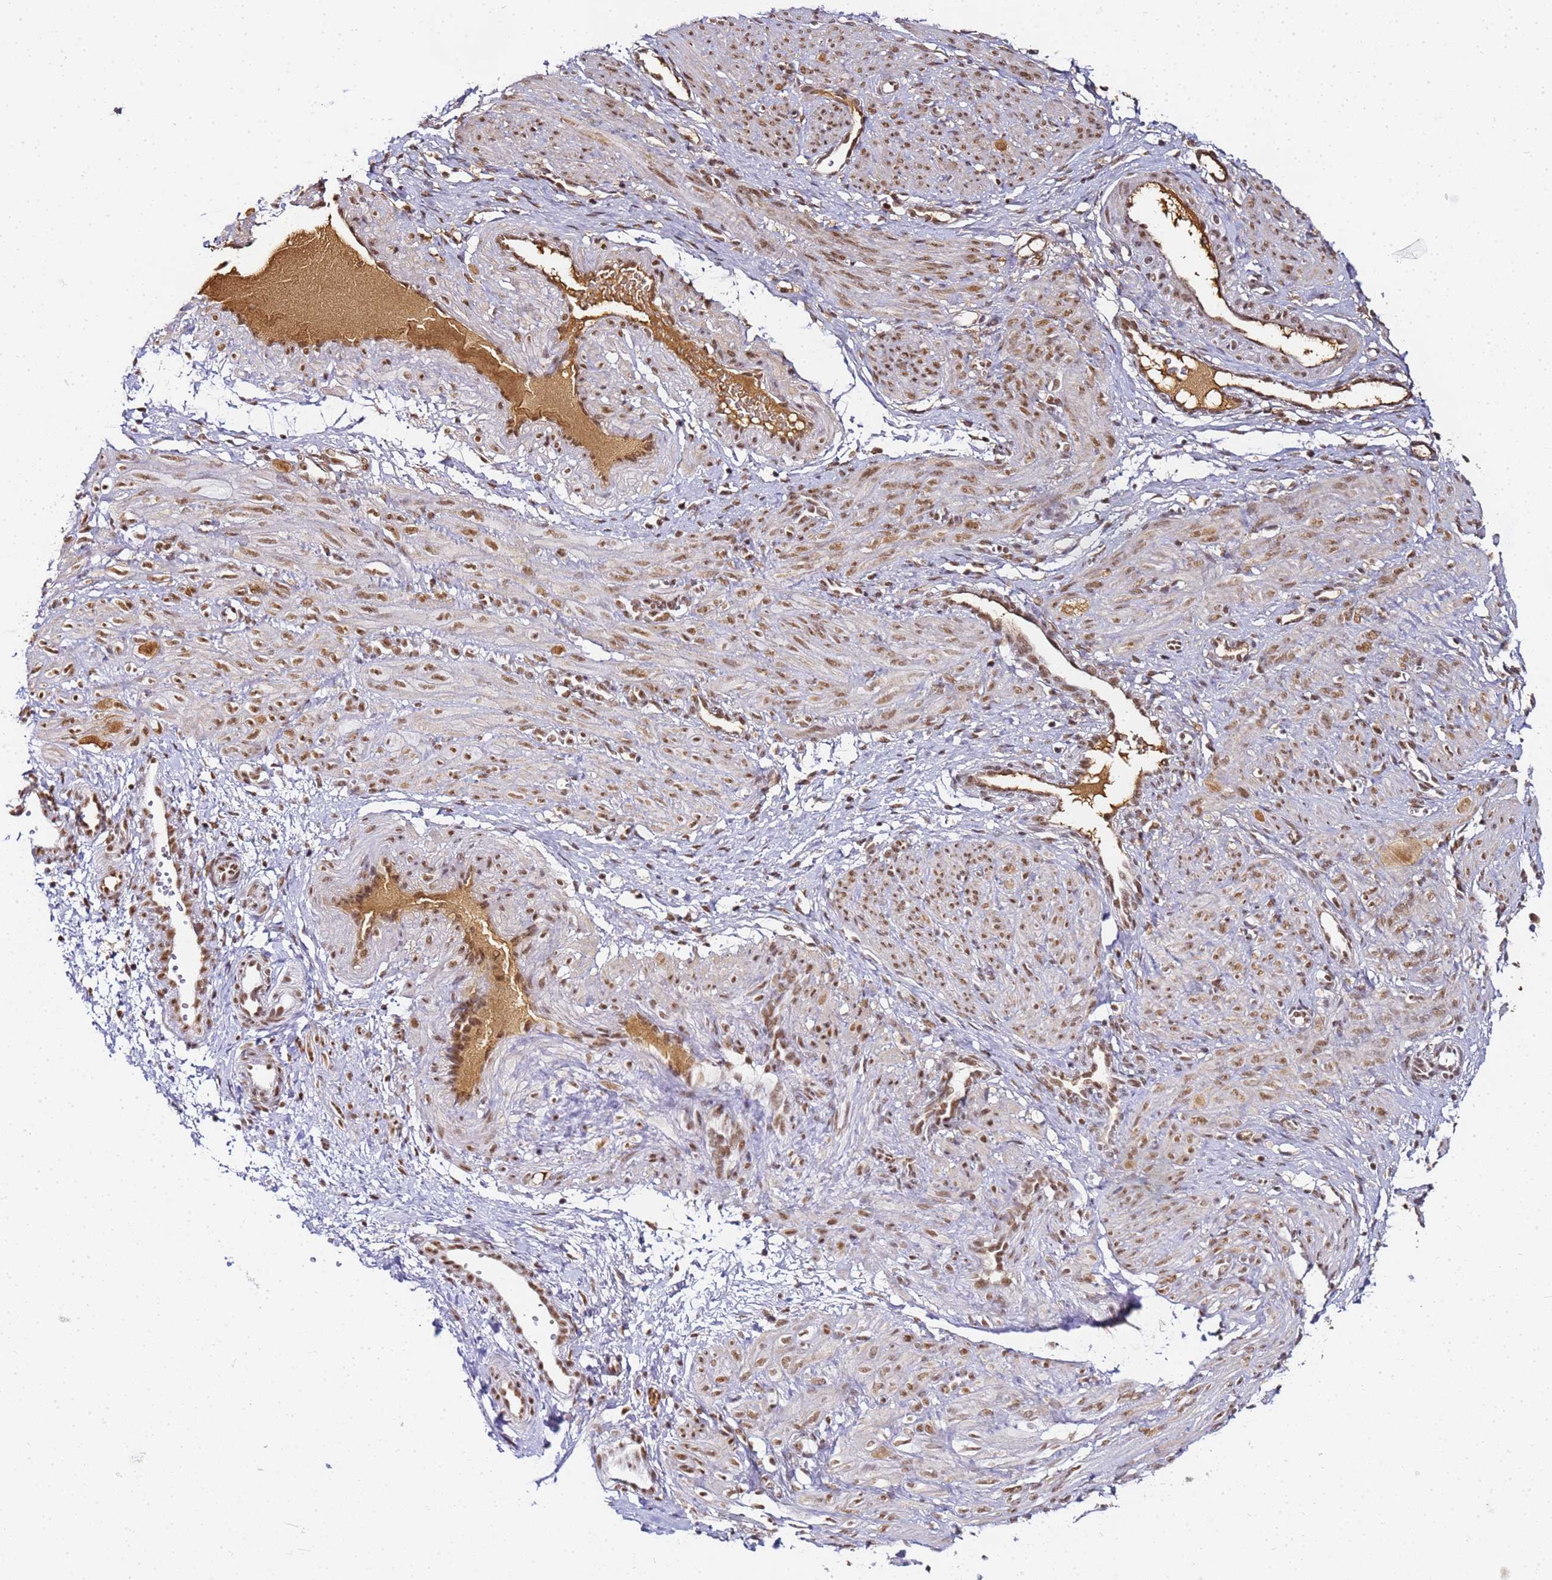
{"staining": {"intensity": "moderate", "quantity": ">75%", "location": "cytoplasmic/membranous,nuclear"}, "tissue": "smooth muscle", "cell_type": "Smooth muscle cells", "image_type": "normal", "snomed": [{"axis": "morphology", "description": "Normal tissue, NOS"}, {"axis": "topography", "description": "Endometrium"}], "caption": "Immunohistochemical staining of benign smooth muscle exhibits moderate cytoplasmic/membranous,nuclear protein staining in about >75% of smooth muscle cells.", "gene": "RBM12", "patient": {"sex": "female", "age": 33}}